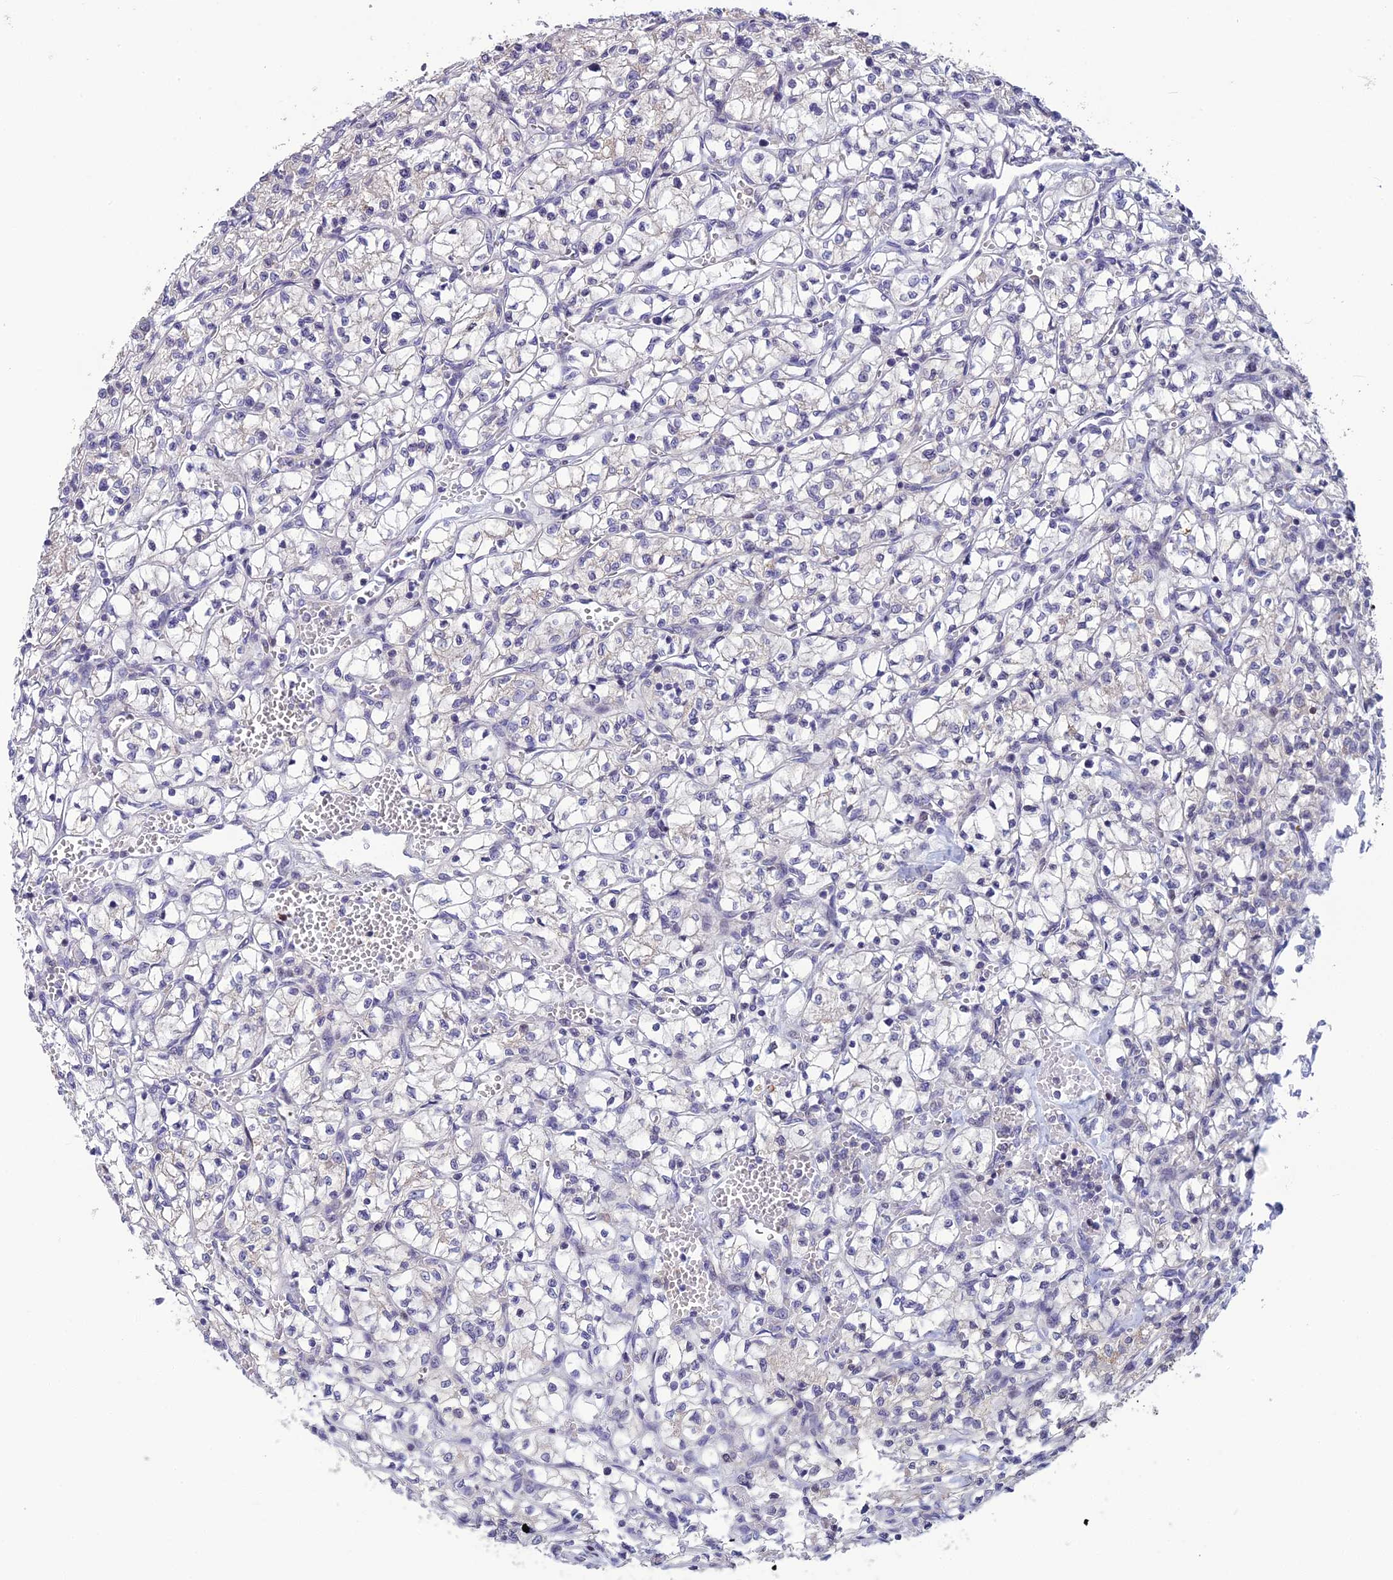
{"staining": {"intensity": "negative", "quantity": "none", "location": "none"}, "tissue": "renal cancer", "cell_type": "Tumor cells", "image_type": "cancer", "snomed": [{"axis": "morphology", "description": "Adenocarcinoma, NOS"}, {"axis": "topography", "description": "Kidney"}], "caption": "Immunohistochemical staining of human renal adenocarcinoma displays no significant positivity in tumor cells.", "gene": "TMEM134", "patient": {"sex": "female", "age": 64}}